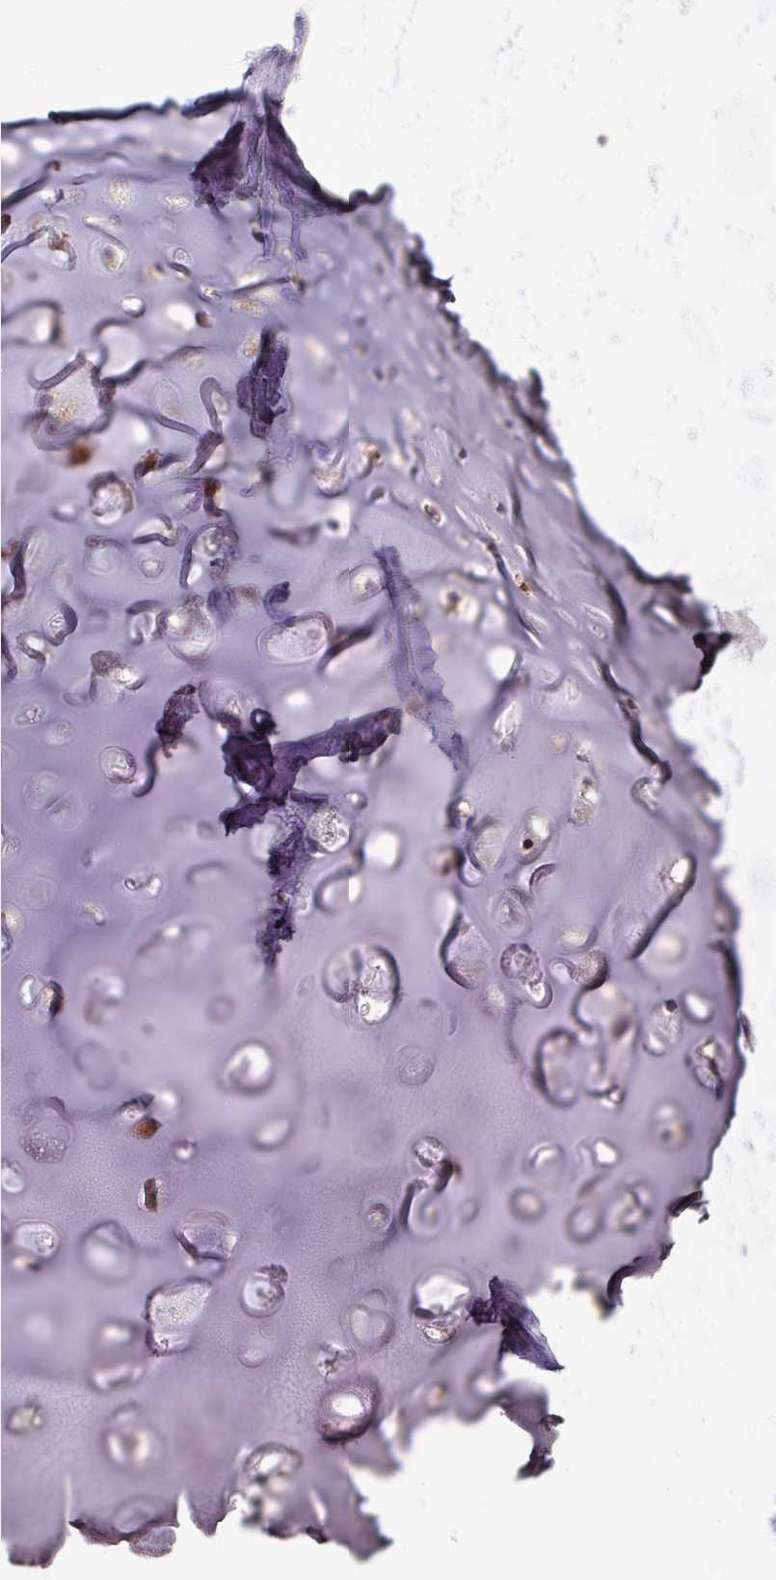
{"staining": {"intensity": "negative", "quantity": "none", "location": "none"}, "tissue": "adipose tissue", "cell_type": "Adipocytes", "image_type": "normal", "snomed": [{"axis": "morphology", "description": "Normal tissue, NOS"}, {"axis": "topography", "description": "Cartilage tissue"}, {"axis": "topography", "description": "Bronchus"}, {"axis": "topography", "description": "Peripheral nerve tissue"}], "caption": "Immunohistochemistry photomicrograph of benign adipose tissue stained for a protein (brown), which shows no expression in adipocytes. The staining was performed using DAB (3,3'-diaminobenzidine) to visualize the protein expression in brown, while the nuclei were stained in blue with hematoxylin (Magnification: 20x).", "gene": "GAN", "patient": {"sex": "female", "age": 59}}